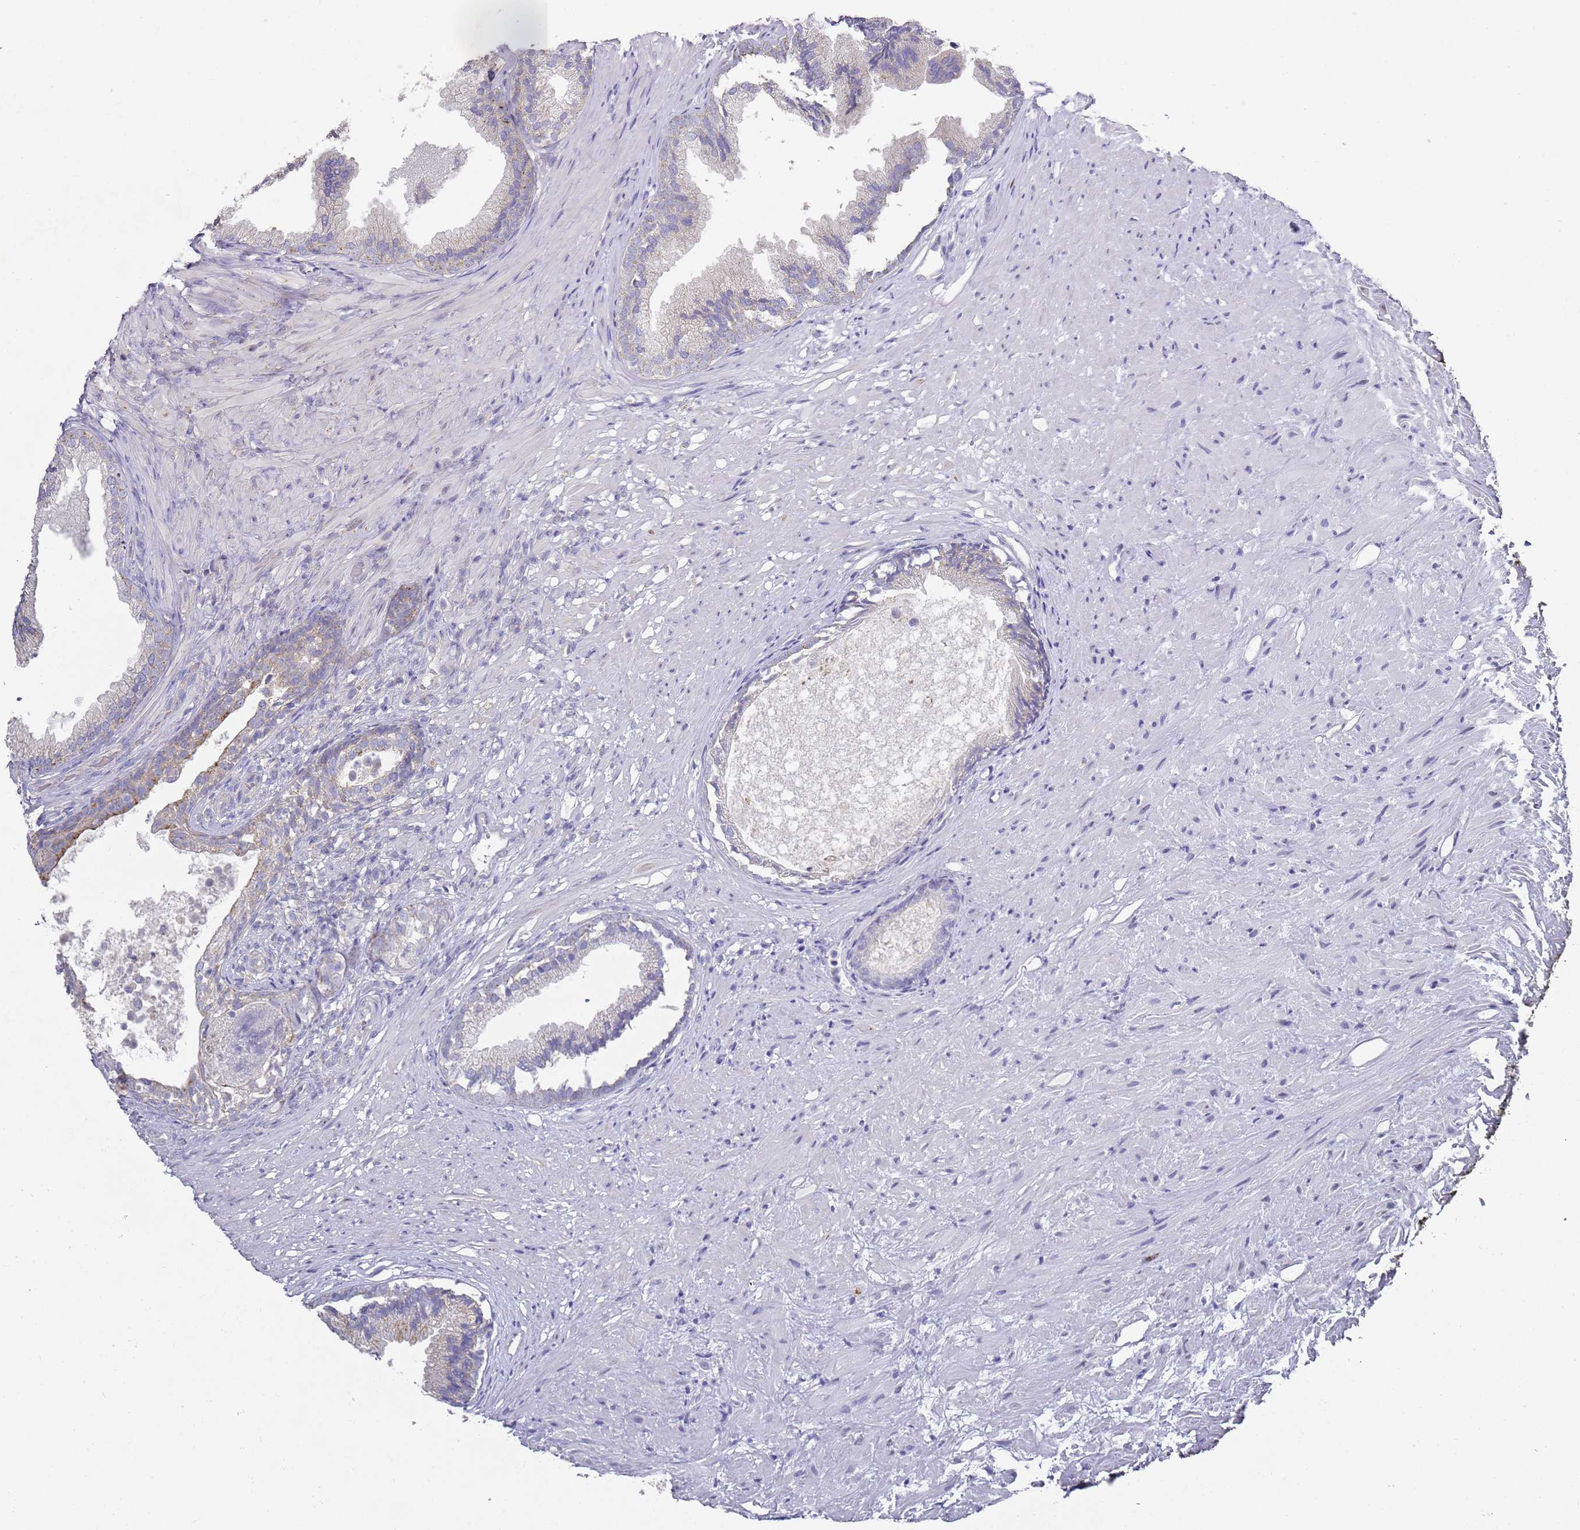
{"staining": {"intensity": "weak", "quantity": "25%-75%", "location": "cytoplasmic/membranous"}, "tissue": "prostate", "cell_type": "Glandular cells", "image_type": "normal", "snomed": [{"axis": "morphology", "description": "Normal tissue, NOS"}, {"axis": "topography", "description": "Prostate"}], "caption": "Immunohistochemistry micrograph of normal human prostate stained for a protein (brown), which exhibits low levels of weak cytoplasmic/membranous staining in about 25%-75% of glandular cells.", "gene": "NPEPPS", "patient": {"sex": "male", "age": 76}}